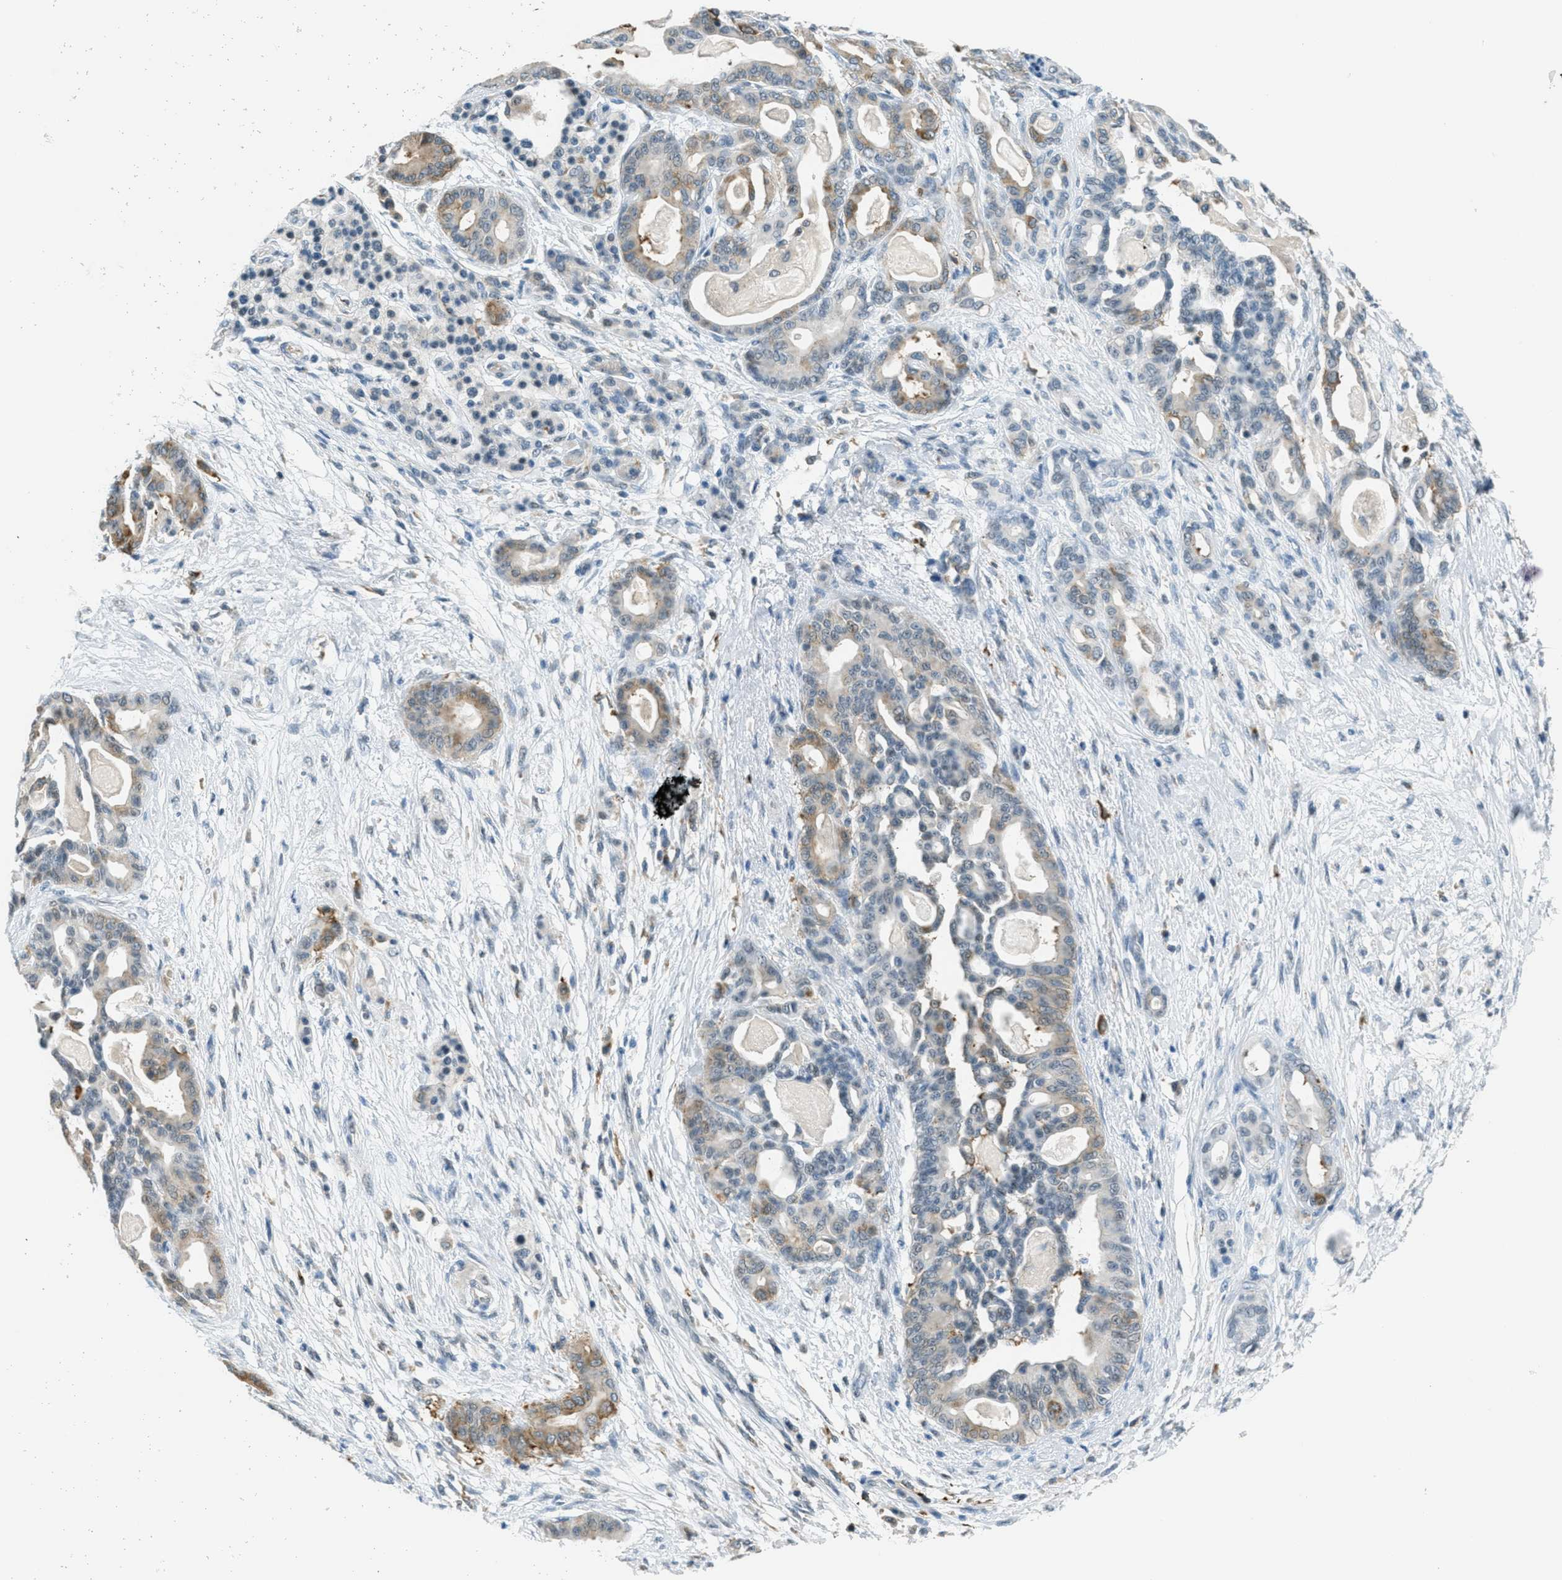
{"staining": {"intensity": "moderate", "quantity": "25%-75%", "location": "cytoplasmic/membranous"}, "tissue": "pancreatic cancer", "cell_type": "Tumor cells", "image_type": "cancer", "snomed": [{"axis": "morphology", "description": "Adenocarcinoma, NOS"}, {"axis": "topography", "description": "Pancreas"}], "caption": "A micrograph showing moderate cytoplasmic/membranous positivity in about 25%-75% of tumor cells in pancreatic cancer, as visualized by brown immunohistochemical staining.", "gene": "FYN", "patient": {"sex": "male", "age": 63}}